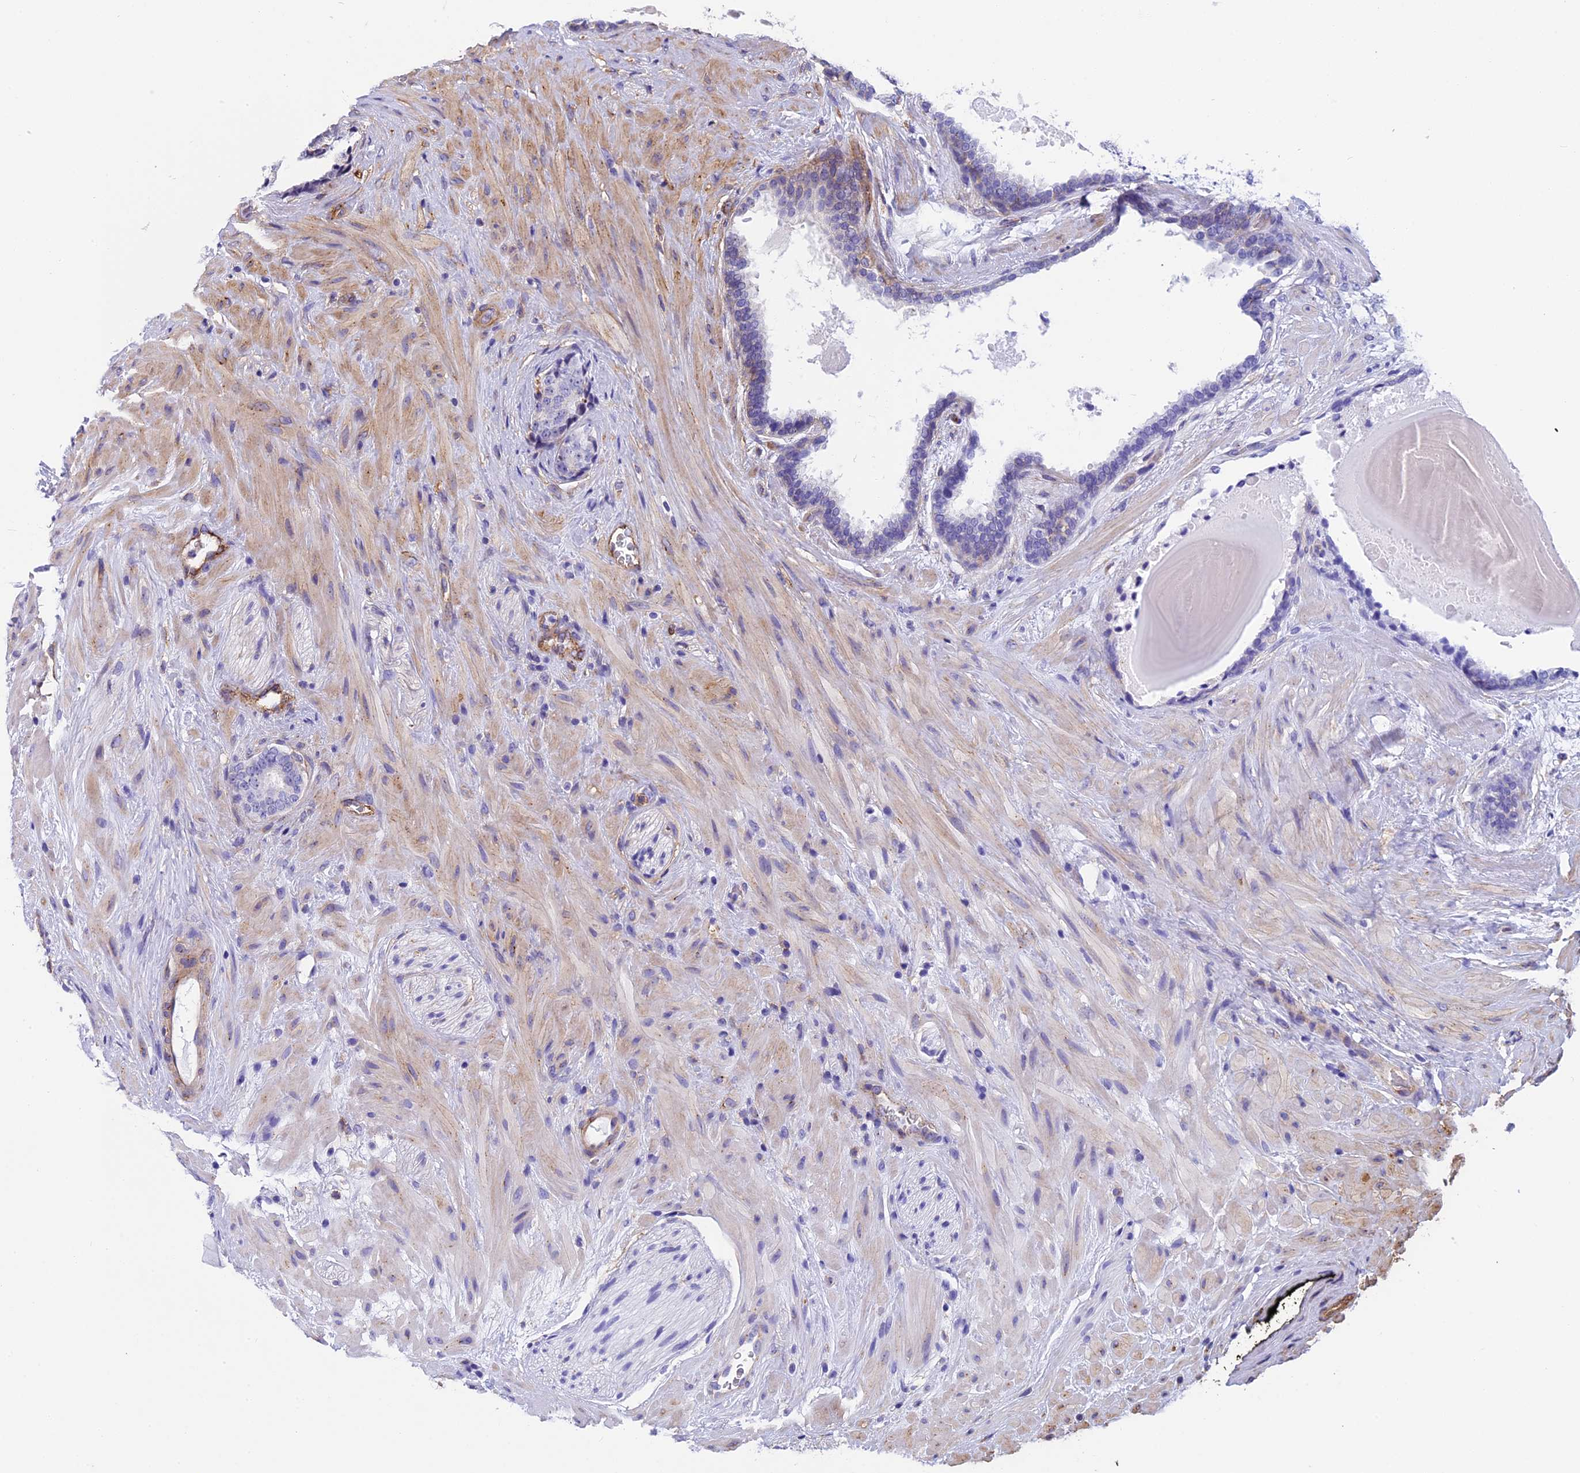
{"staining": {"intensity": "negative", "quantity": "none", "location": "none"}, "tissue": "prostate cancer", "cell_type": "Tumor cells", "image_type": "cancer", "snomed": [{"axis": "morphology", "description": "Adenocarcinoma, High grade"}, {"axis": "topography", "description": "Prostate"}], "caption": "Protein analysis of prostate high-grade adenocarcinoma demonstrates no significant expression in tumor cells.", "gene": "EHBP1L1", "patient": {"sex": "male", "age": 56}}